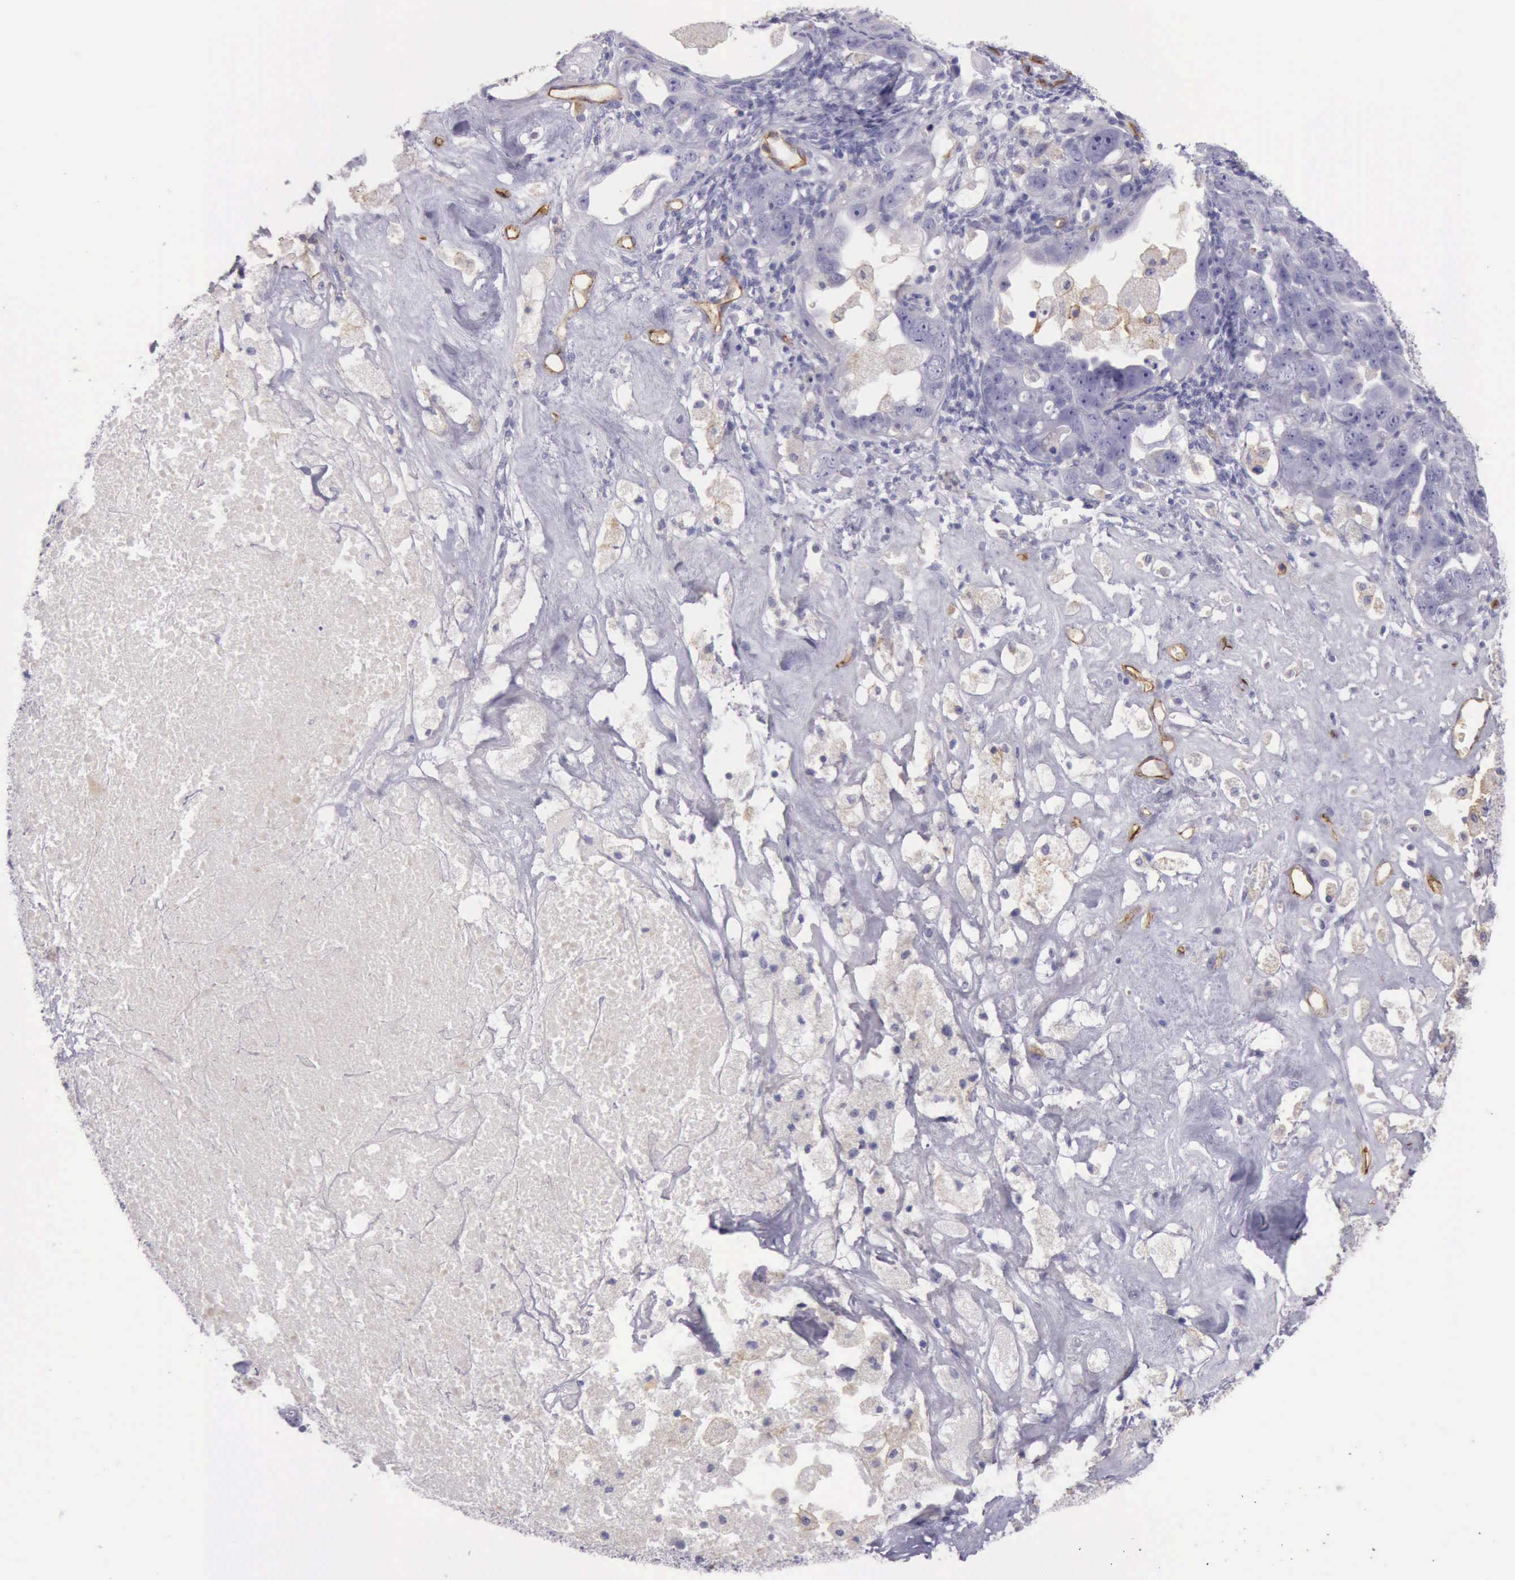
{"staining": {"intensity": "negative", "quantity": "none", "location": "none"}, "tissue": "ovarian cancer", "cell_type": "Tumor cells", "image_type": "cancer", "snomed": [{"axis": "morphology", "description": "Cystadenocarcinoma, serous, NOS"}, {"axis": "topography", "description": "Ovary"}], "caption": "Immunohistochemical staining of ovarian cancer (serous cystadenocarcinoma) exhibits no significant expression in tumor cells. (IHC, brightfield microscopy, high magnification).", "gene": "TCEANC", "patient": {"sex": "female", "age": 66}}